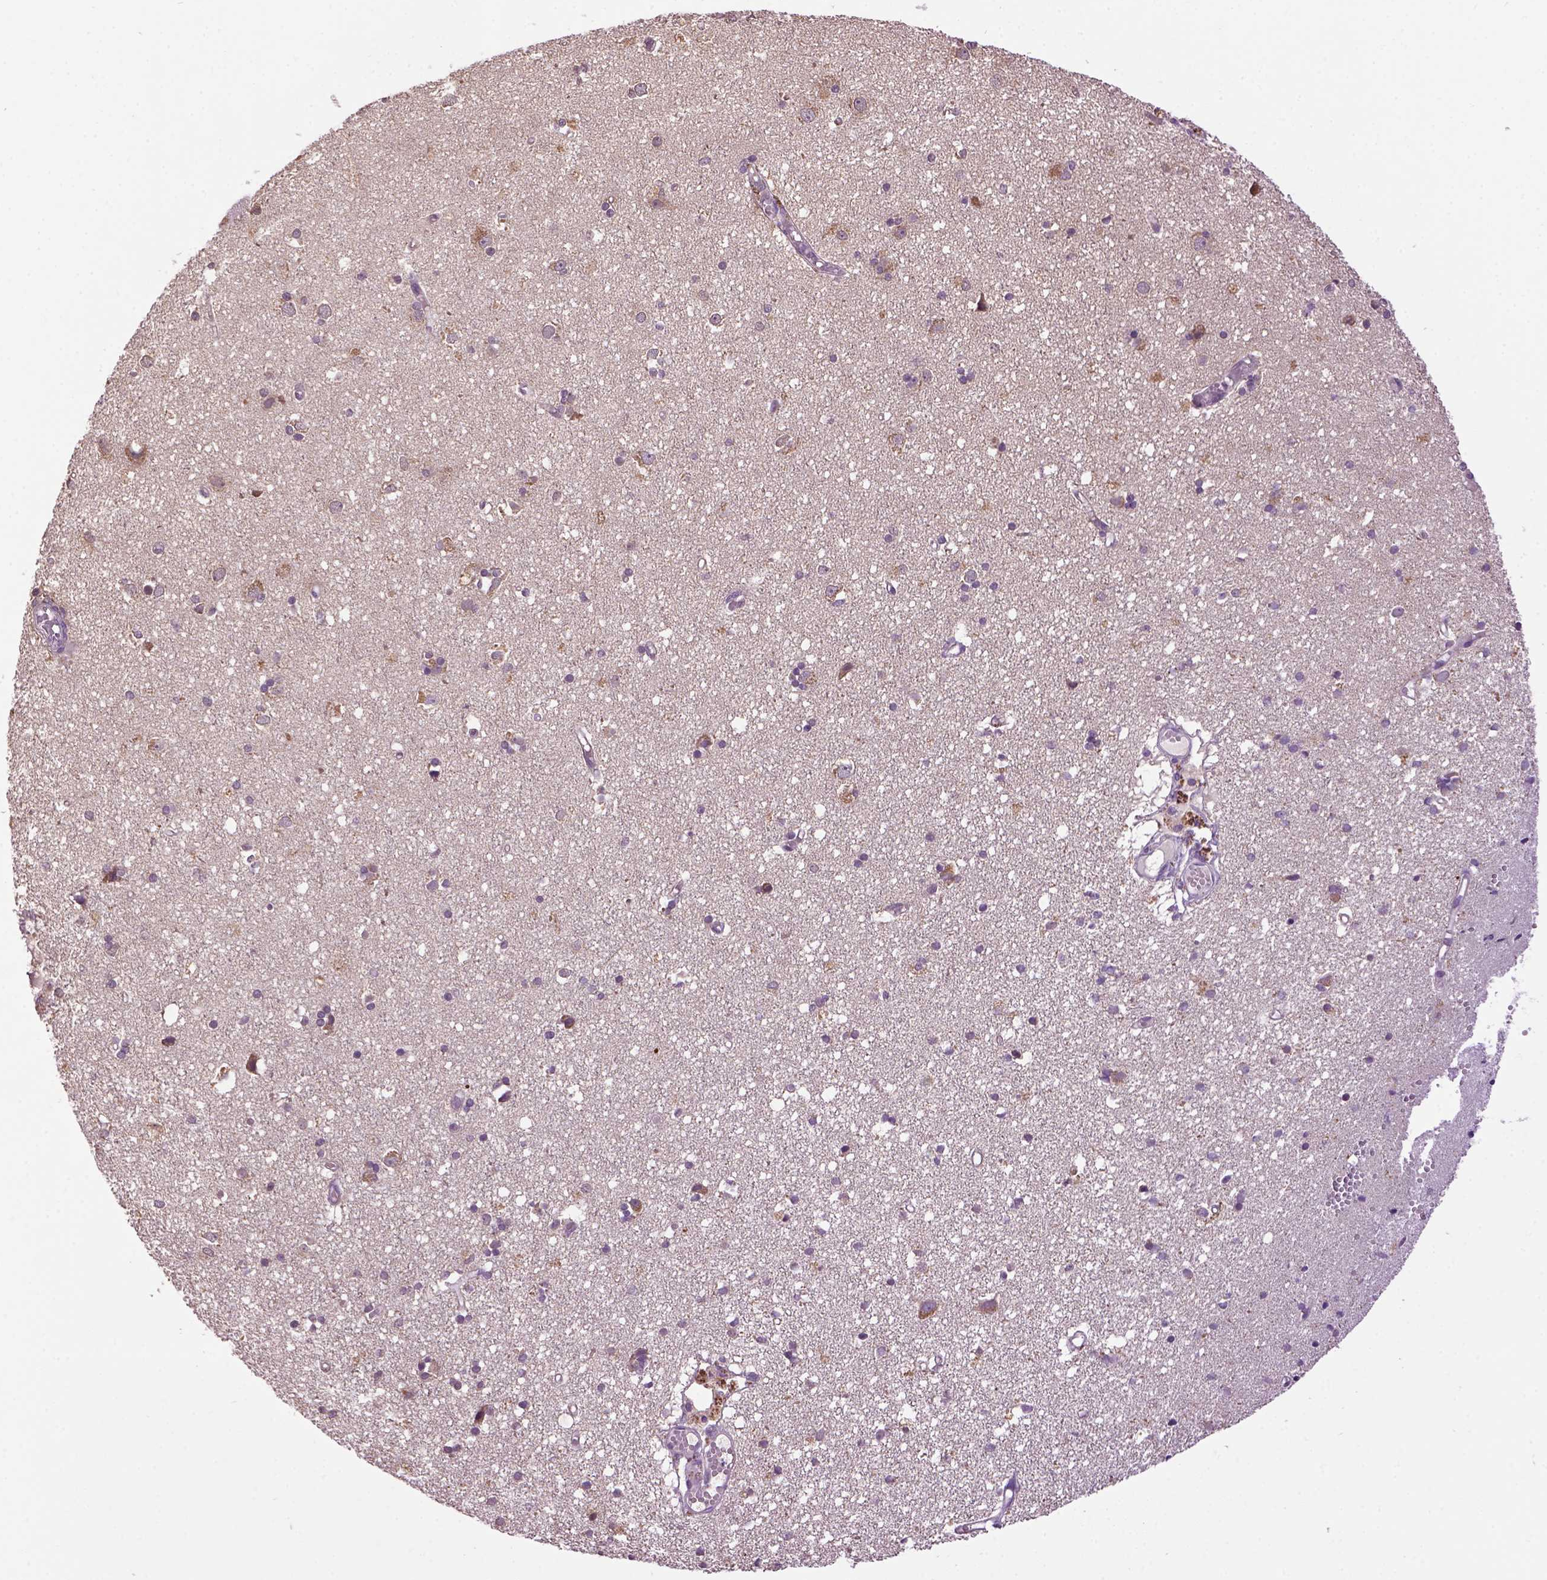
{"staining": {"intensity": "negative", "quantity": "none", "location": "none"}, "tissue": "cerebral cortex", "cell_type": "Endothelial cells", "image_type": "normal", "snomed": [{"axis": "morphology", "description": "Normal tissue, NOS"}, {"axis": "morphology", "description": "Glioma, malignant, High grade"}, {"axis": "topography", "description": "Cerebral cortex"}], "caption": "This image is of unremarkable cerebral cortex stained with immunohistochemistry to label a protein in brown with the nuclei are counter-stained blue. There is no positivity in endothelial cells. (DAB (3,3'-diaminobenzidine) IHC visualized using brightfield microscopy, high magnification).", "gene": "WDR17", "patient": {"sex": "male", "age": 71}}